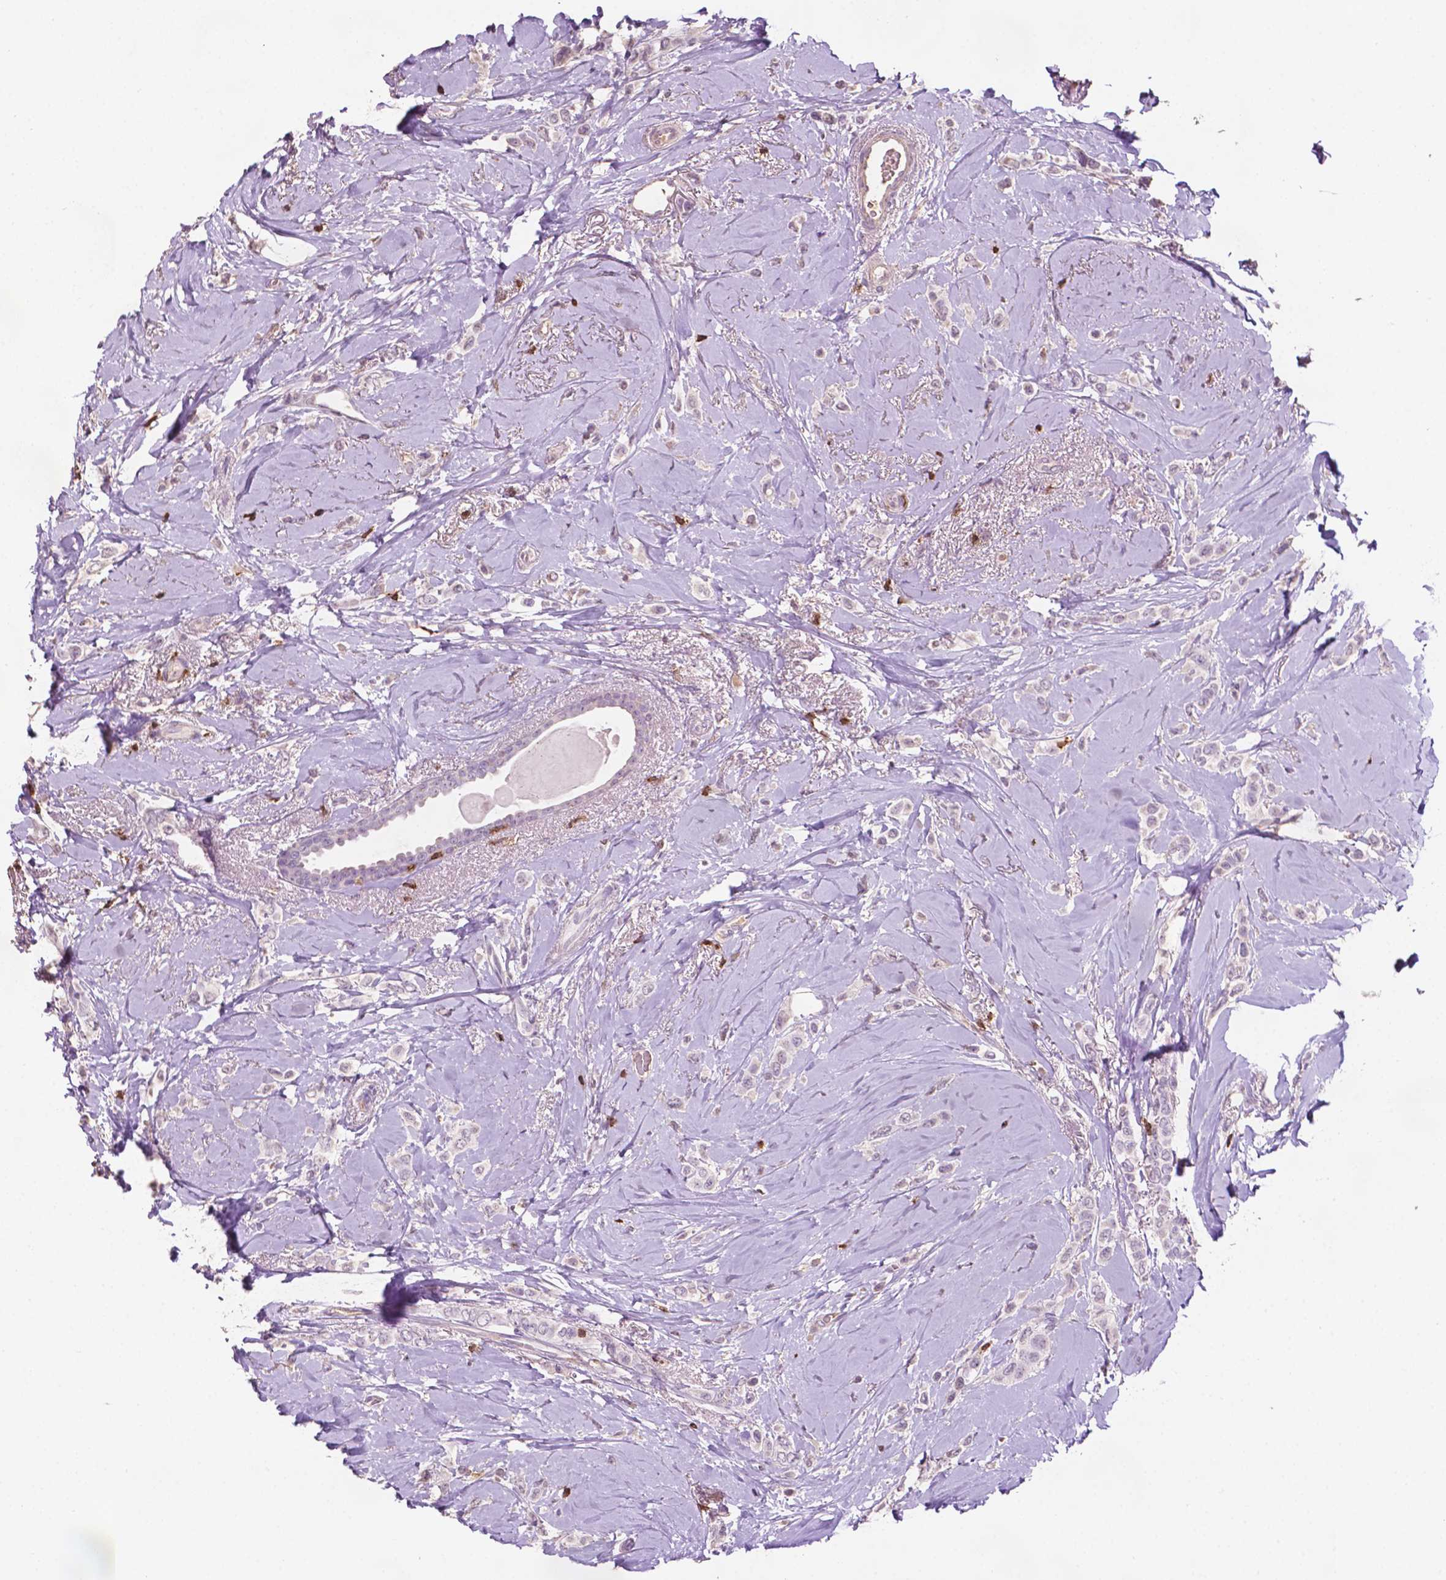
{"staining": {"intensity": "negative", "quantity": "none", "location": "none"}, "tissue": "breast cancer", "cell_type": "Tumor cells", "image_type": "cancer", "snomed": [{"axis": "morphology", "description": "Lobular carcinoma"}, {"axis": "topography", "description": "Breast"}], "caption": "IHC photomicrograph of neoplastic tissue: breast cancer stained with DAB (3,3'-diaminobenzidine) reveals no significant protein expression in tumor cells. (DAB (3,3'-diaminobenzidine) IHC visualized using brightfield microscopy, high magnification).", "gene": "TBC1D10C", "patient": {"sex": "female", "age": 66}}